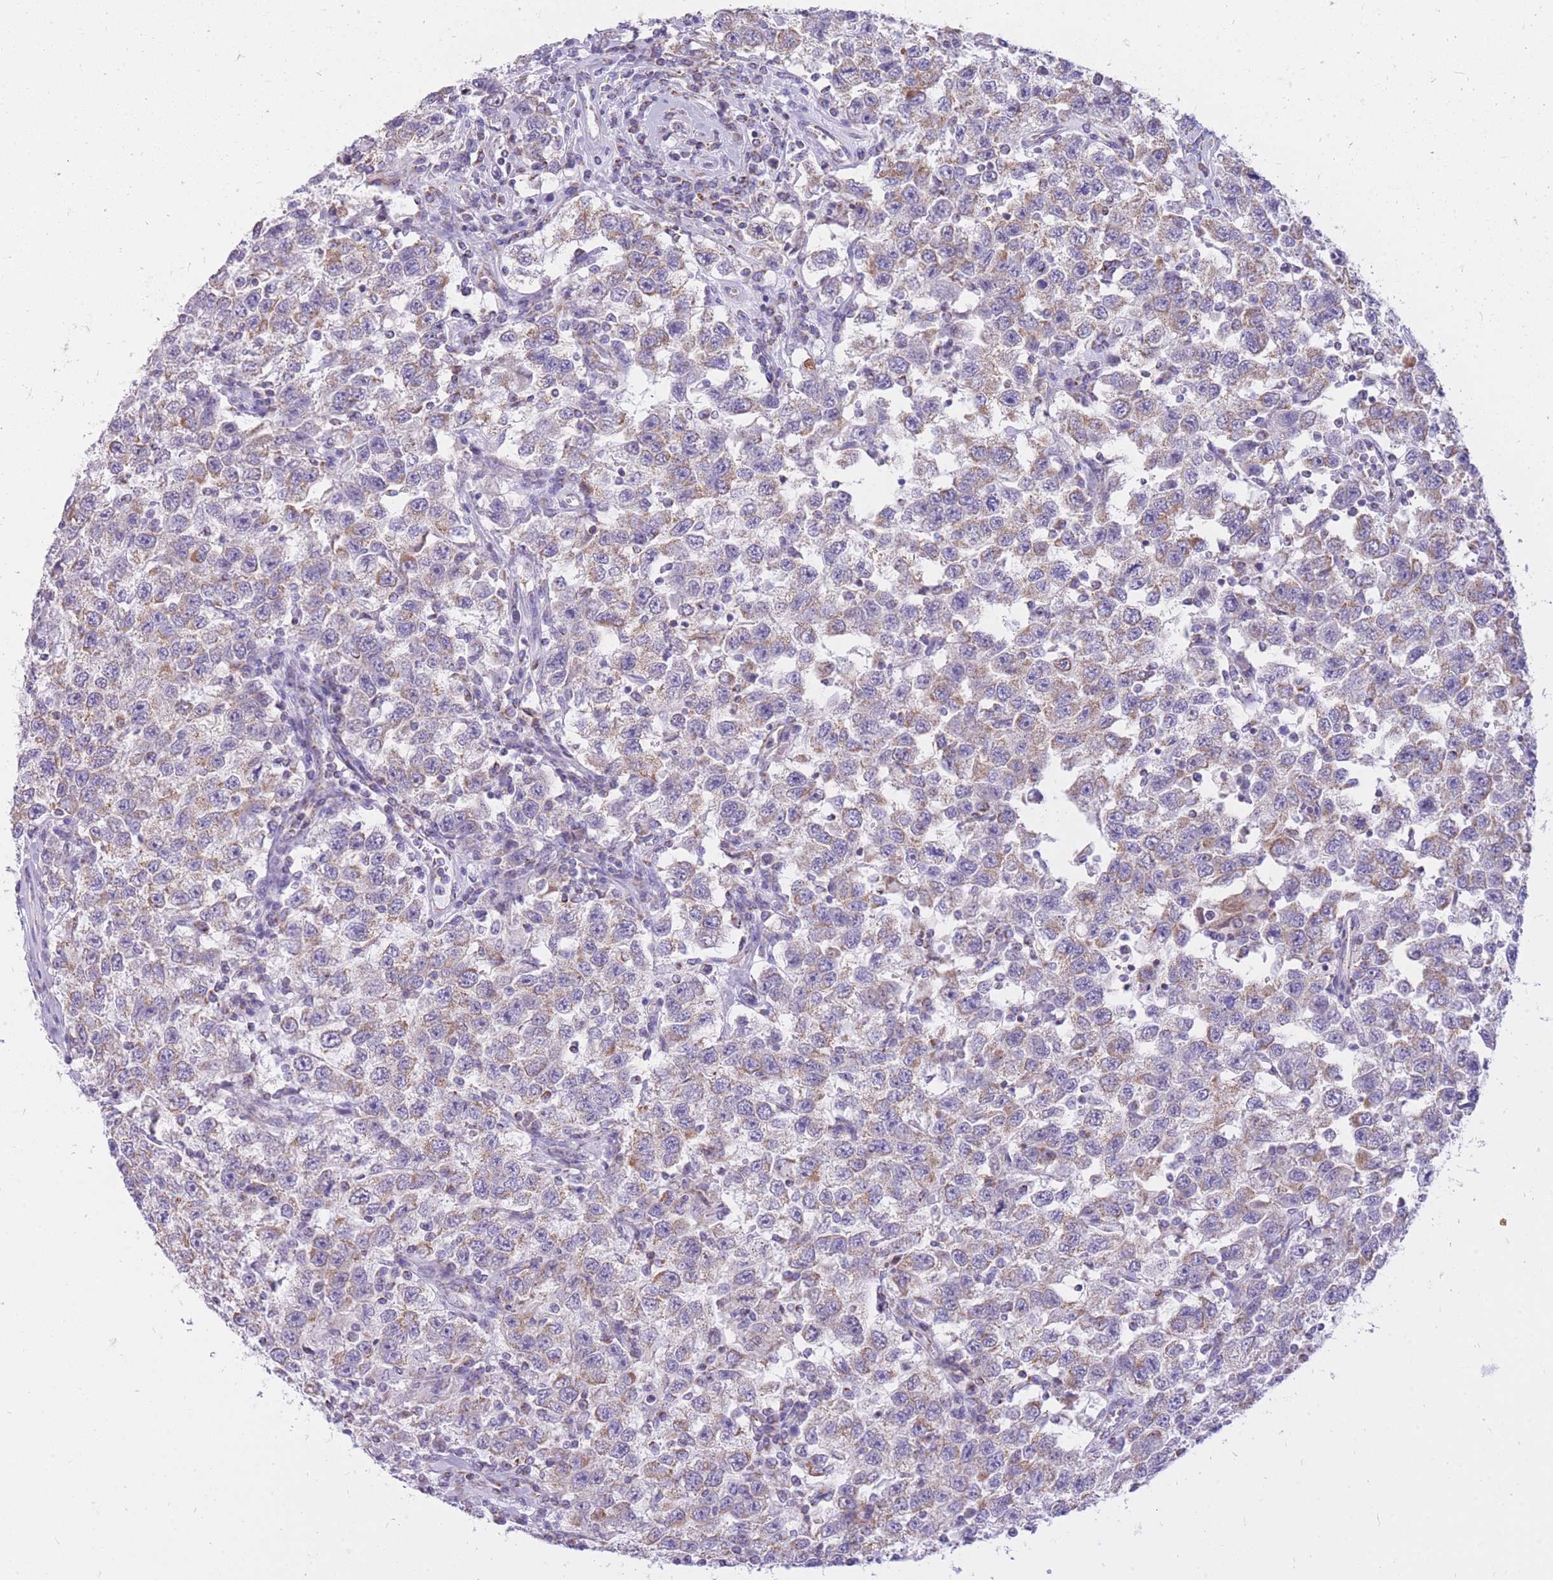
{"staining": {"intensity": "weak", "quantity": "25%-75%", "location": "cytoplasmic/membranous"}, "tissue": "testis cancer", "cell_type": "Tumor cells", "image_type": "cancer", "snomed": [{"axis": "morphology", "description": "Seminoma, NOS"}, {"axis": "topography", "description": "Testis"}], "caption": "Testis seminoma stained with a protein marker shows weak staining in tumor cells.", "gene": "PCSK1", "patient": {"sex": "male", "age": 41}}